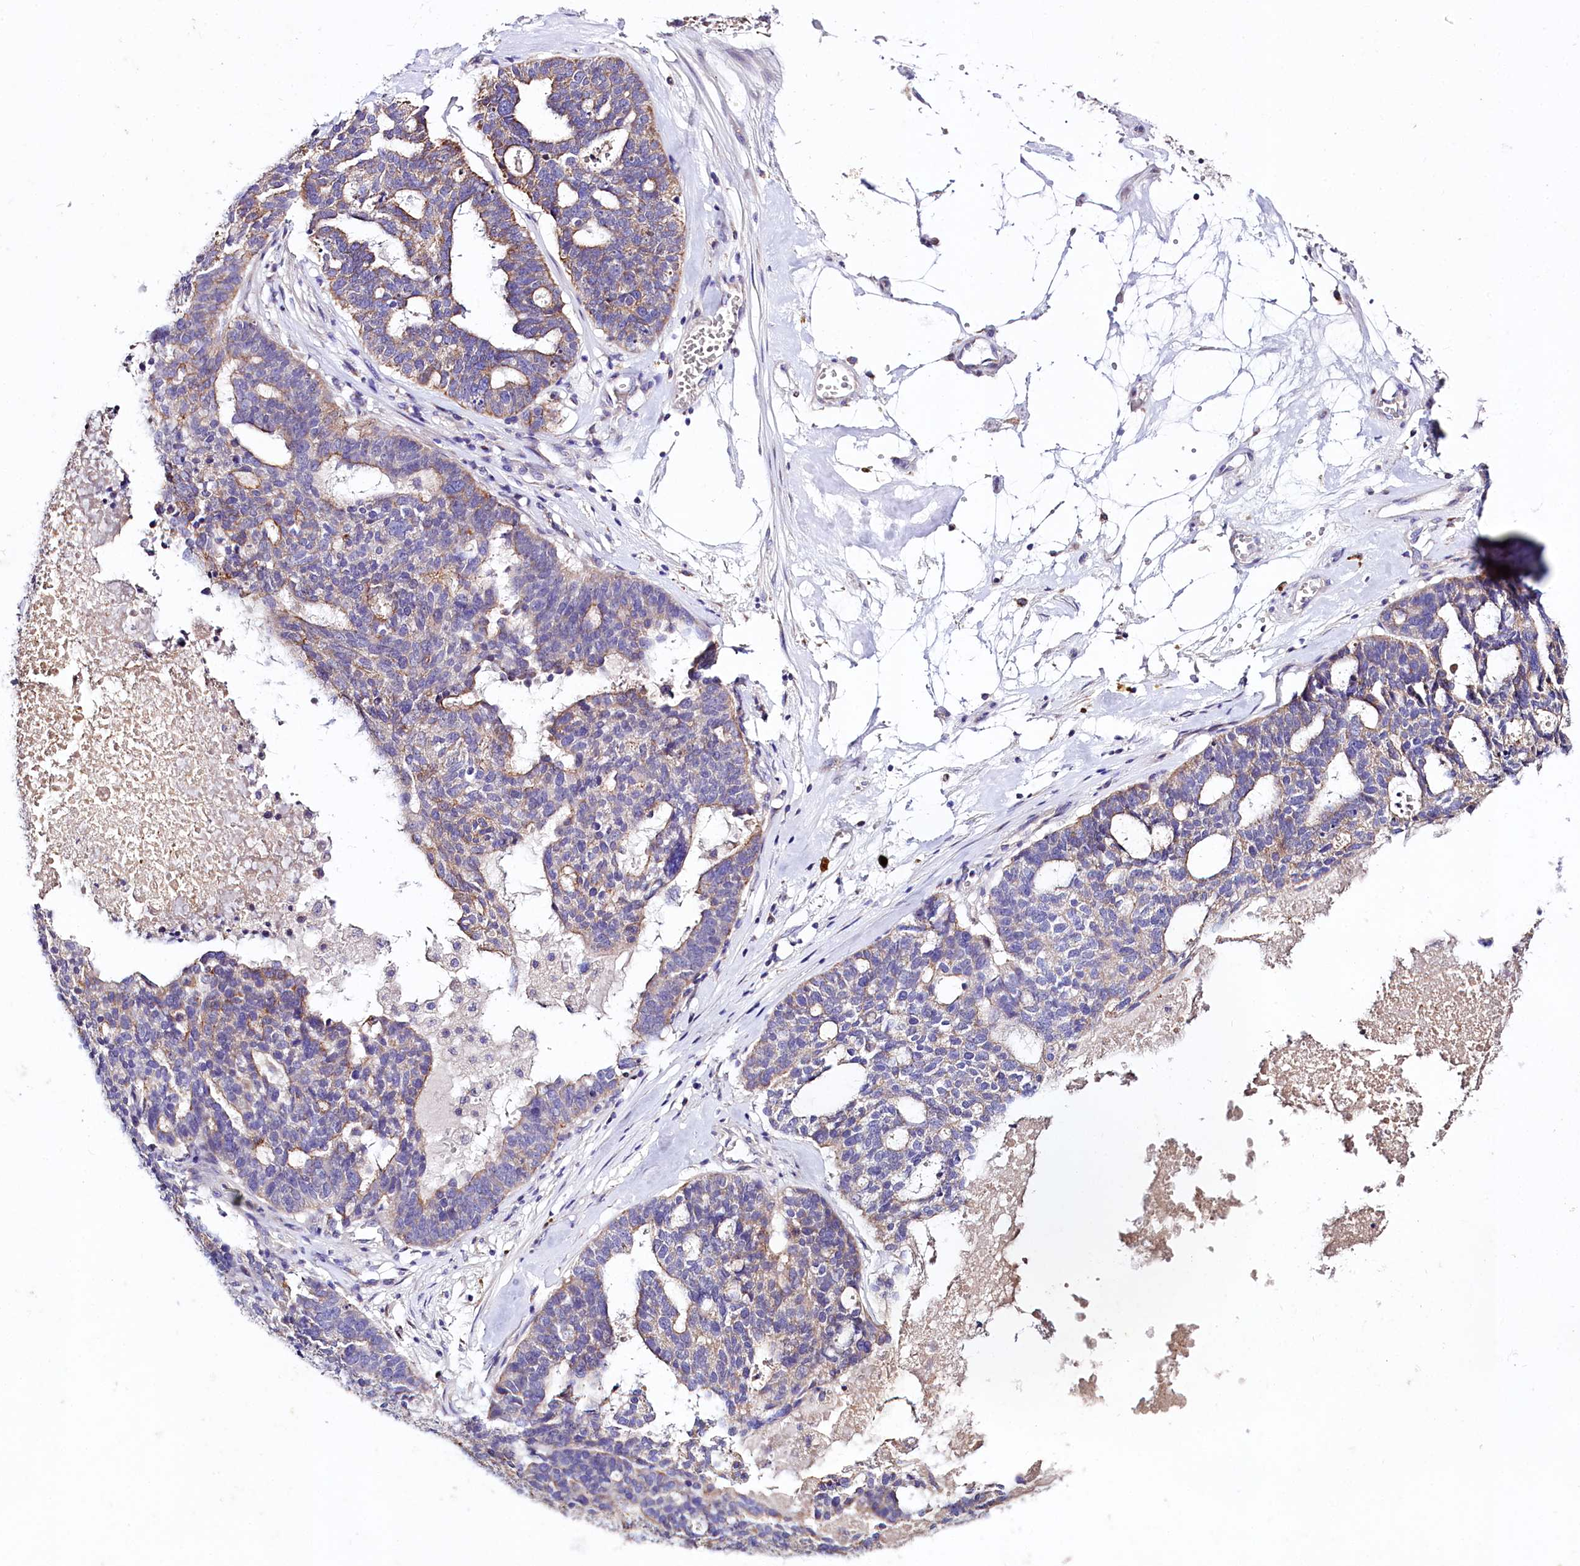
{"staining": {"intensity": "moderate", "quantity": "25%-75%", "location": "cytoplasmic/membranous"}, "tissue": "ovarian cancer", "cell_type": "Tumor cells", "image_type": "cancer", "snomed": [{"axis": "morphology", "description": "Cystadenocarcinoma, serous, NOS"}, {"axis": "topography", "description": "Ovary"}], "caption": "Tumor cells exhibit medium levels of moderate cytoplasmic/membranous staining in approximately 25%-75% of cells in human ovarian cancer.", "gene": "SACM1L", "patient": {"sex": "female", "age": 59}}